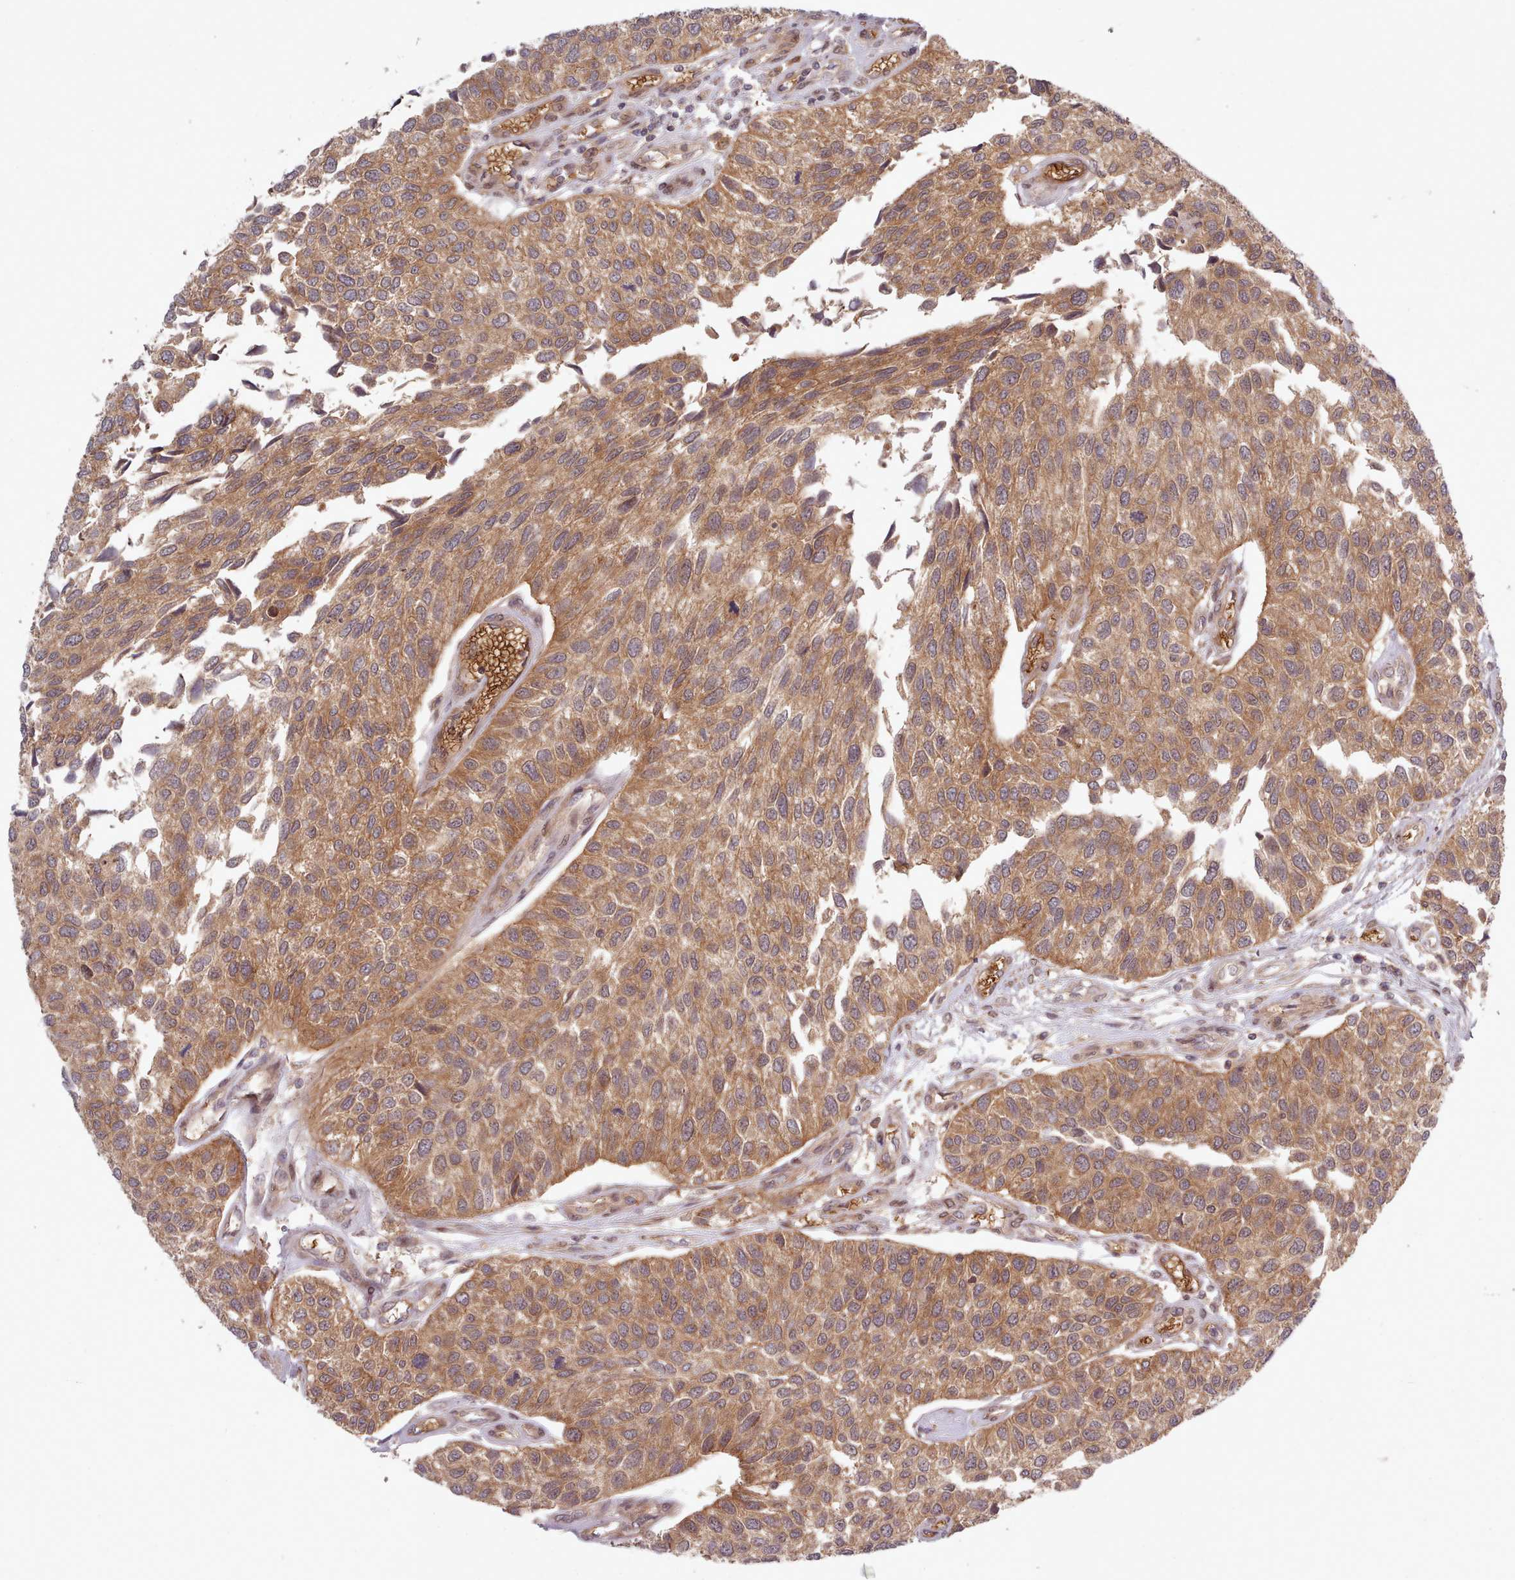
{"staining": {"intensity": "moderate", "quantity": ">75%", "location": "cytoplasmic/membranous"}, "tissue": "urothelial cancer", "cell_type": "Tumor cells", "image_type": "cancer", "snomed": [{"axis": "morphology", "description": "Urothelial carcinoma, NOS"}, {"axis": "topography", "description": "Urinary bladder"}], "caption": "Transitional cell carcinoma was stained to show a protein in brown. There is medium levels of moderate cytoplasmic/membranous expression in approximately >75% of tumor cells.", "gene": "UBE2G1", "patient": {"sex": "male", "age": 55}}